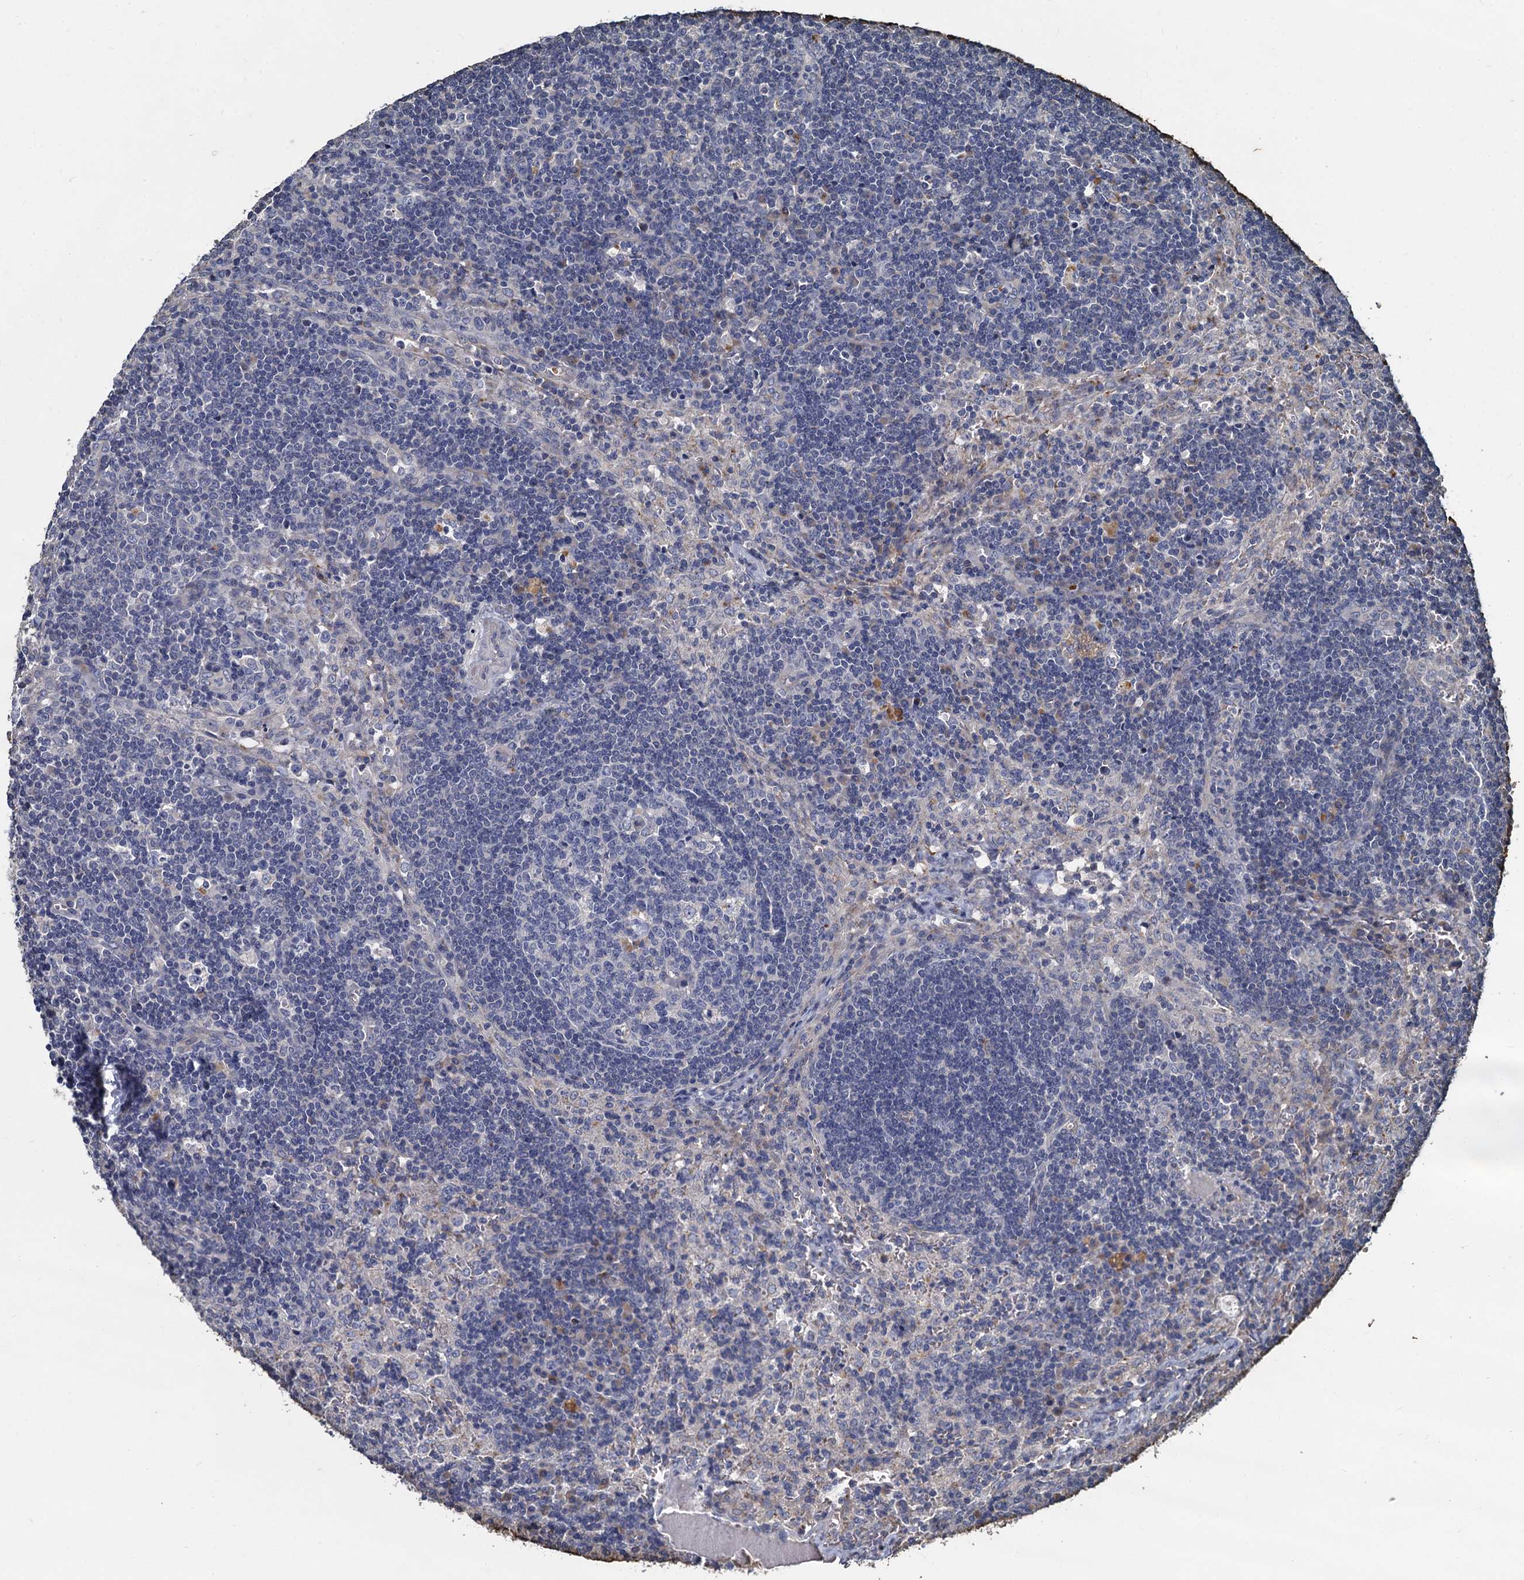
{"staining": {"intensity": "negative", "quantity": "none", "location": "none"}, "tissue": "lymph node", "cell_type": "Germinal center cells", "image_type": "normal", "snomed": [{"axis": "morphology", "description": "Normal tissue, NOS"}, {"axis": "topography", "description": "Lymph node"}], "caption": "DAB (3,3'-diaminobenzidine) immunohistochemical staining of normal lymph node shows no significant expression in germinal center cells. (Immunohistochemistry, brightfield microscopy, high magnification).", "gene": "TCTN2", "patient": {"sex": "male", "age": 58}}